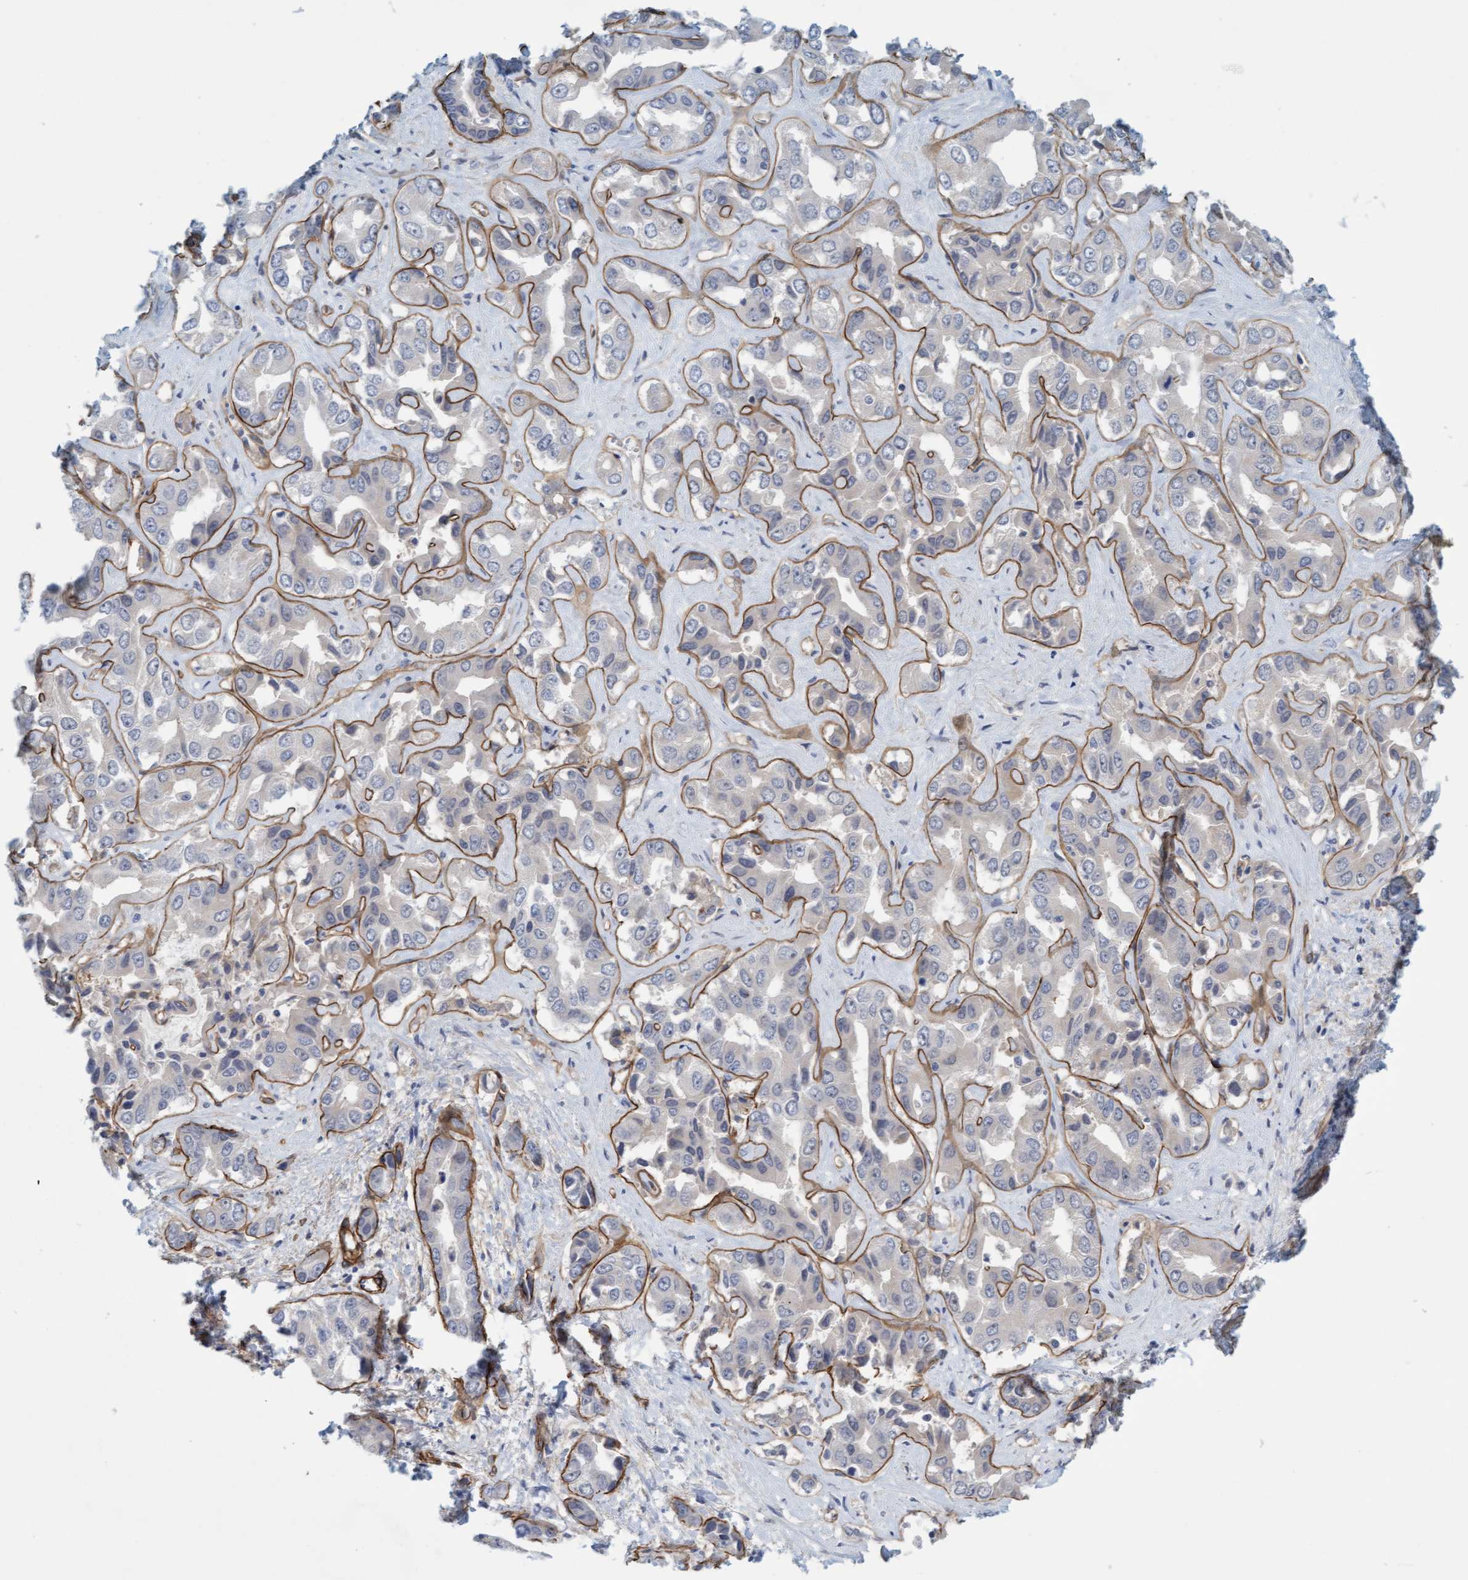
{"staining": {"intensity": "moderate", "quantity": ">75%", "location": "cytoplasmic/membranous"}, "tissue": "liver cancer", "cell_type": "Tumor cells", "image_type": "cancer", "snomed": [{"axis": "morphology", "description": "Cholangiocarcinoma"}, {"axis": "topography", "description": "Liver"}], "caption": "Brown immunohistochemical staining in human liver cancer (cholangiocarcinoma) demonstrates moderate cytoplasmic/membranous expression in about >75% of tumor cells.", "gene": "TSTD2", "patient": {"sex": "female", "age": 52}}